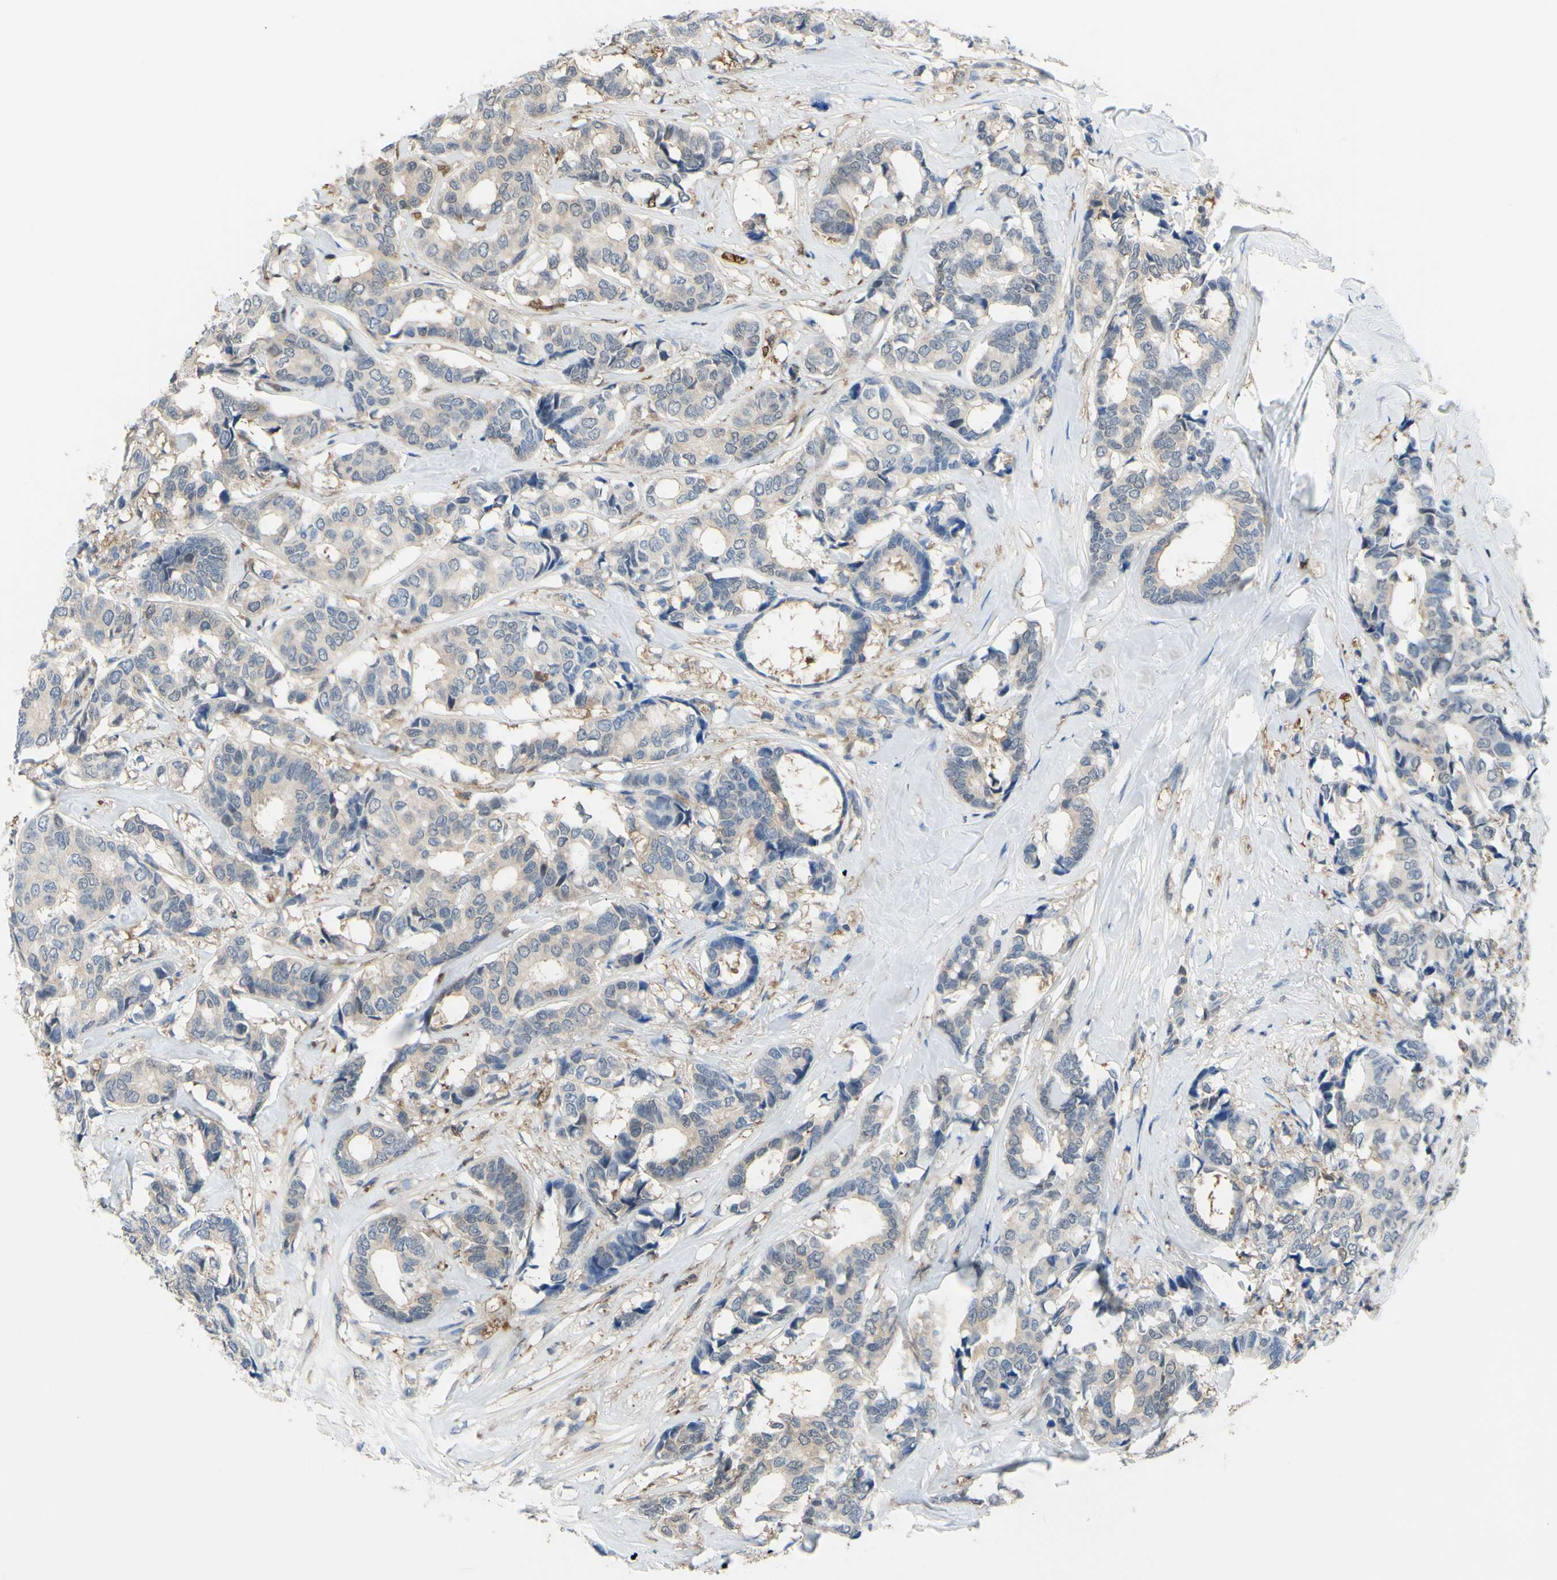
{"staining": {"intensity": "weak", "quantity": "25%-75%", "location": "cytoplasmic/membranous"}, "tissue": "breast cancer", "cell_type": "Tumor cells", "image_type": "cancer", "snomed": [{"axis": "morphology", "description": "Duct carcinoma"}, {"axis": "topography", "description": "Breast"}], "caption": "A high-resolution micrograph shows immunohistochemistry (IHC) staining of breast cancer (invasive ductal carcinoma), which displays weak cytoplasmic/membranous positivity in about 25%-75% of tumor cells. The staining was performed using DAB, with brown indicating positive protein expression. Nuclei are stained blue with hematoxylin.", "gene": "UPK3B", "patient": {"sex": "female", "age": 87}}